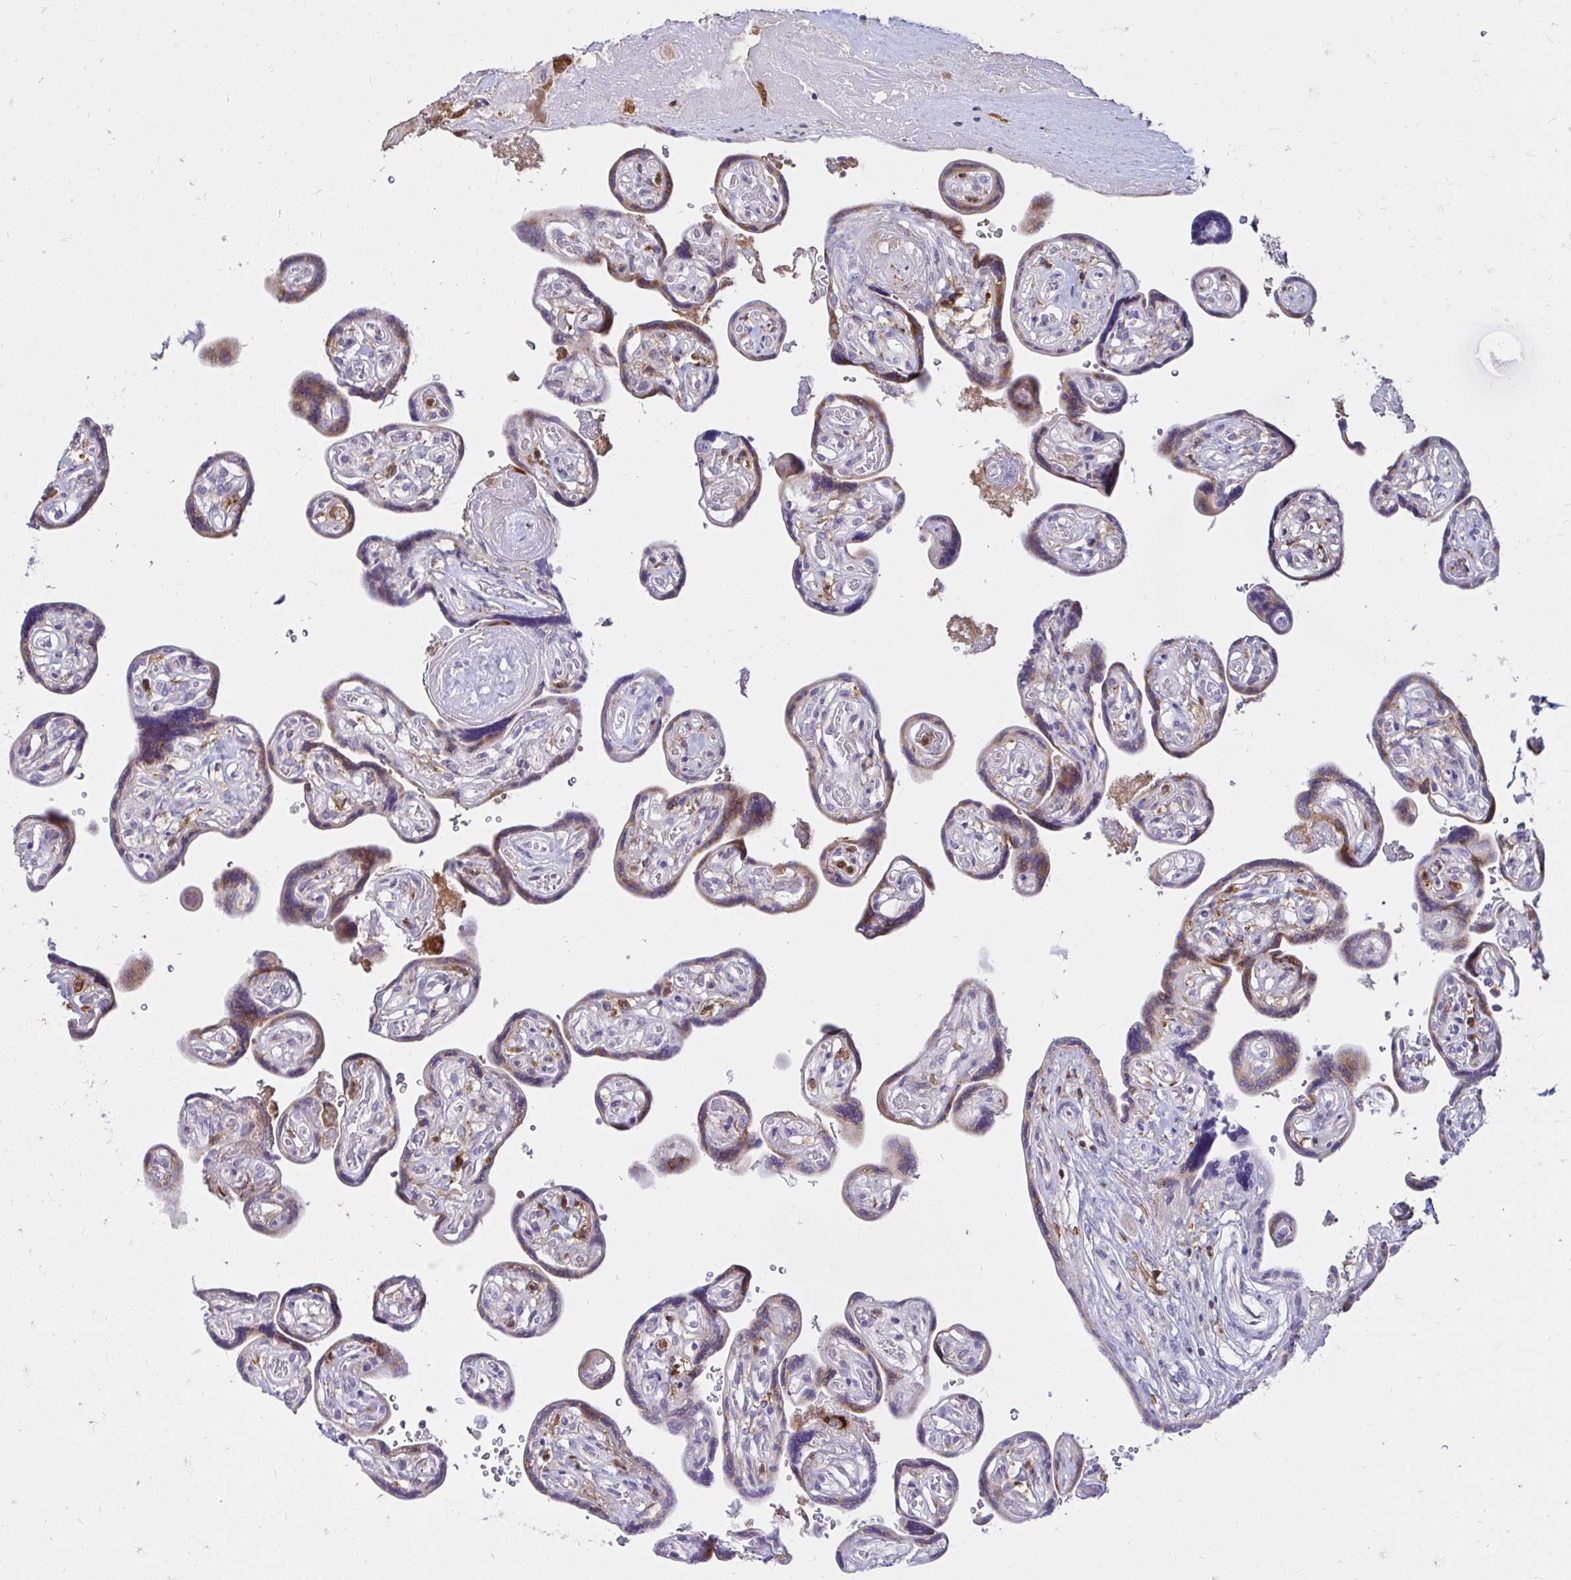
{"staining": {"intensity": "moderate", "quantity": "<25%", "location": "cytoplasmic/membranous"}, "tissue": "placenta", "cell_type": "Trophoblastic cells", "image_type": "normal", "snomed": [{"axis": "morphology", "description": "Normal tissue, NOS"}, {"axis": "topography", "description": "Placenta"}], "caption": "Immunohistochemistry photomicrograph of normal placenta: placenta stained using immunohistochemistry exhibits low levels of moderate protein expression localized specifically in the cytoplasmic/membranous of trophoblastic cells, appearing as a cytoplasmic/membranous brown color.", "gene": "PYCARD", "patient": {"sex": "female", "age": 32}}